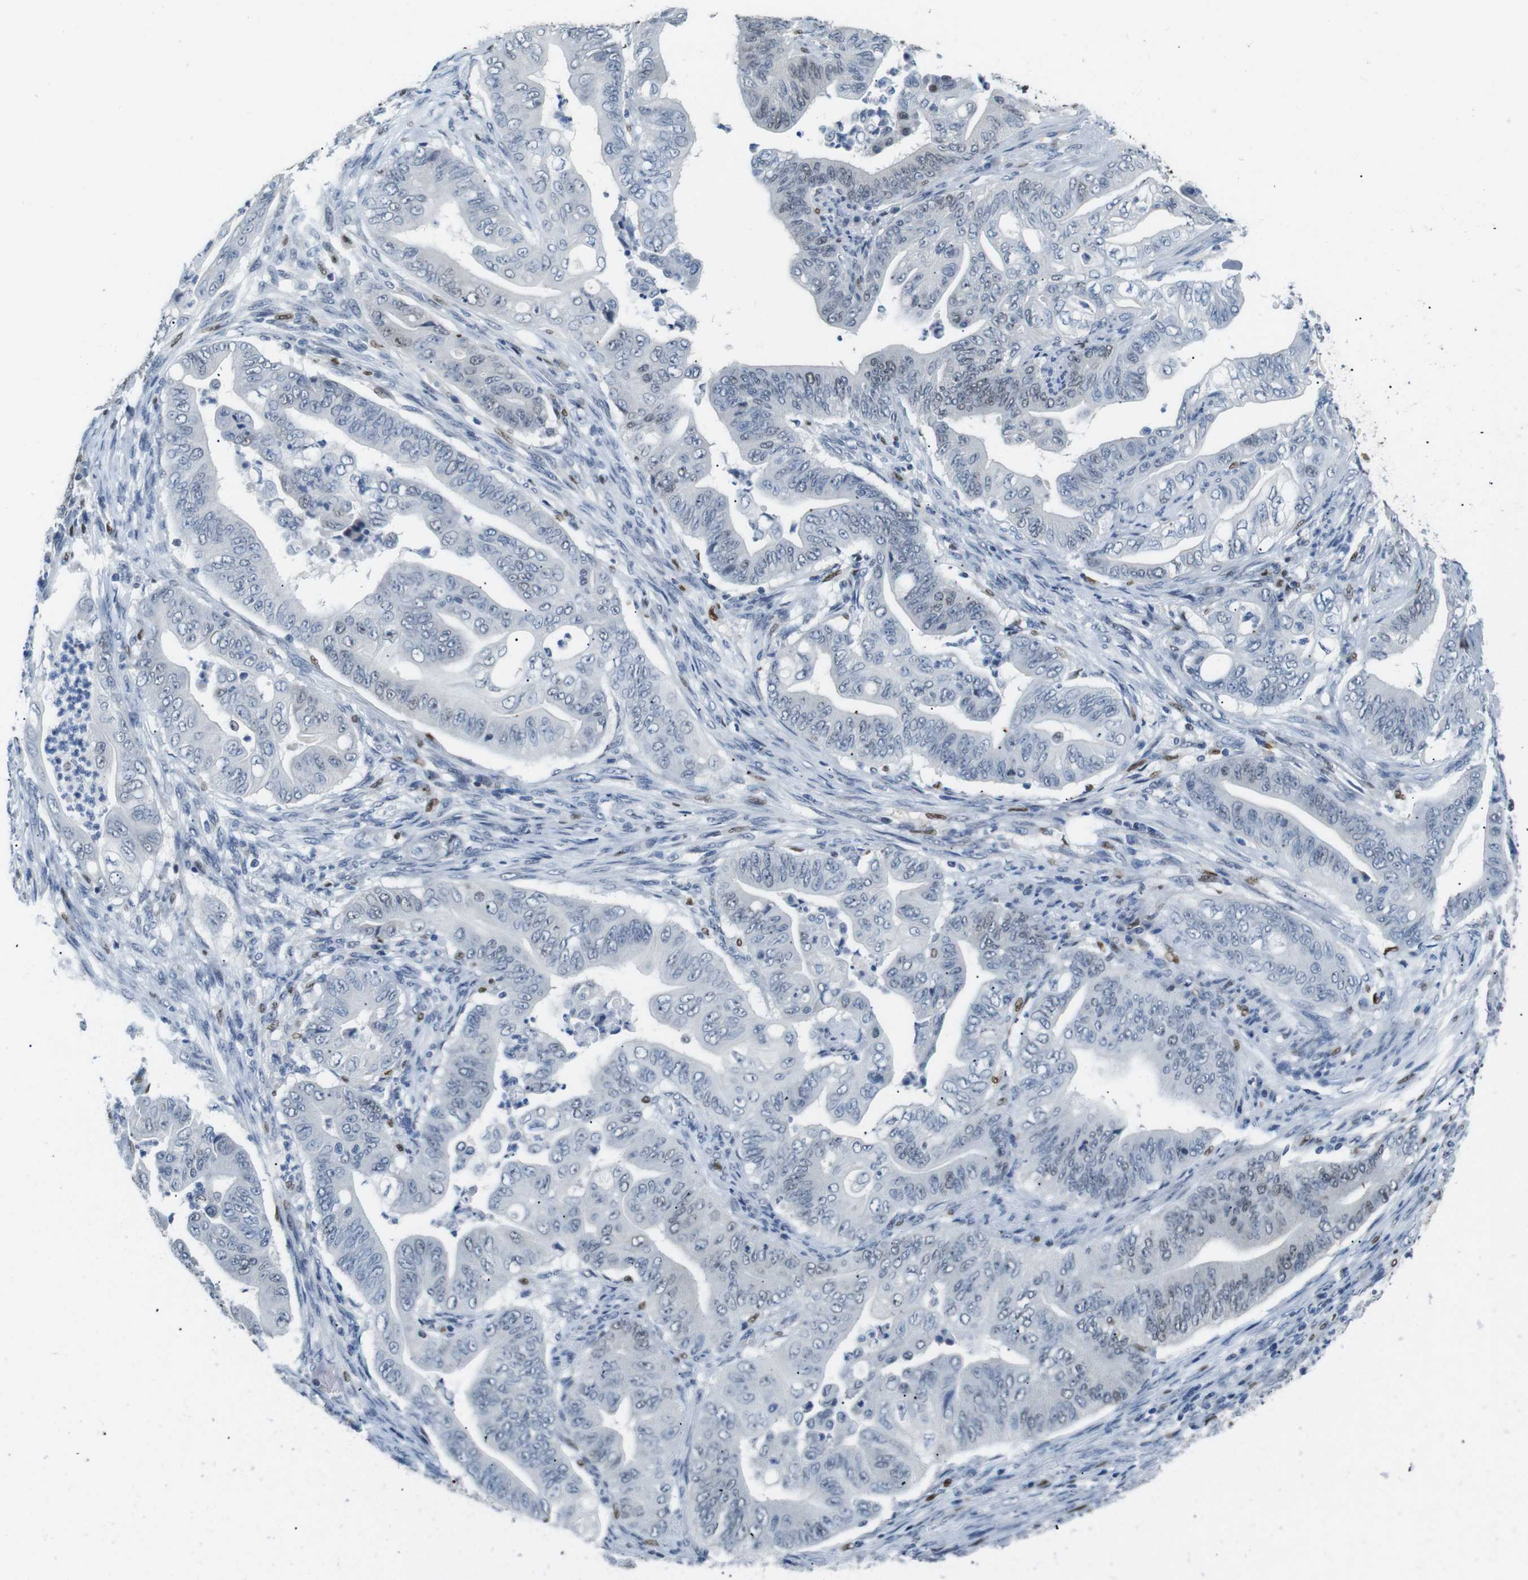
{"staining": {"intensity": "weak", "quantity": "<25%", "location": "nuclear"}, "tissue": "stomach cancer", "cell_type": "Tumor cells", "image_type": "cancer", "snomed": [{"axis": "morphology", "description": "Adenocarcinoma, NOS"}, {"axis": "topography", "description": "Stomach"}], "caption": "There is no significant expression in tumor cells of adenocarcinoma (stomach).", "gene": "IRF8", "patient": {"sex": "female", "age": 73}}